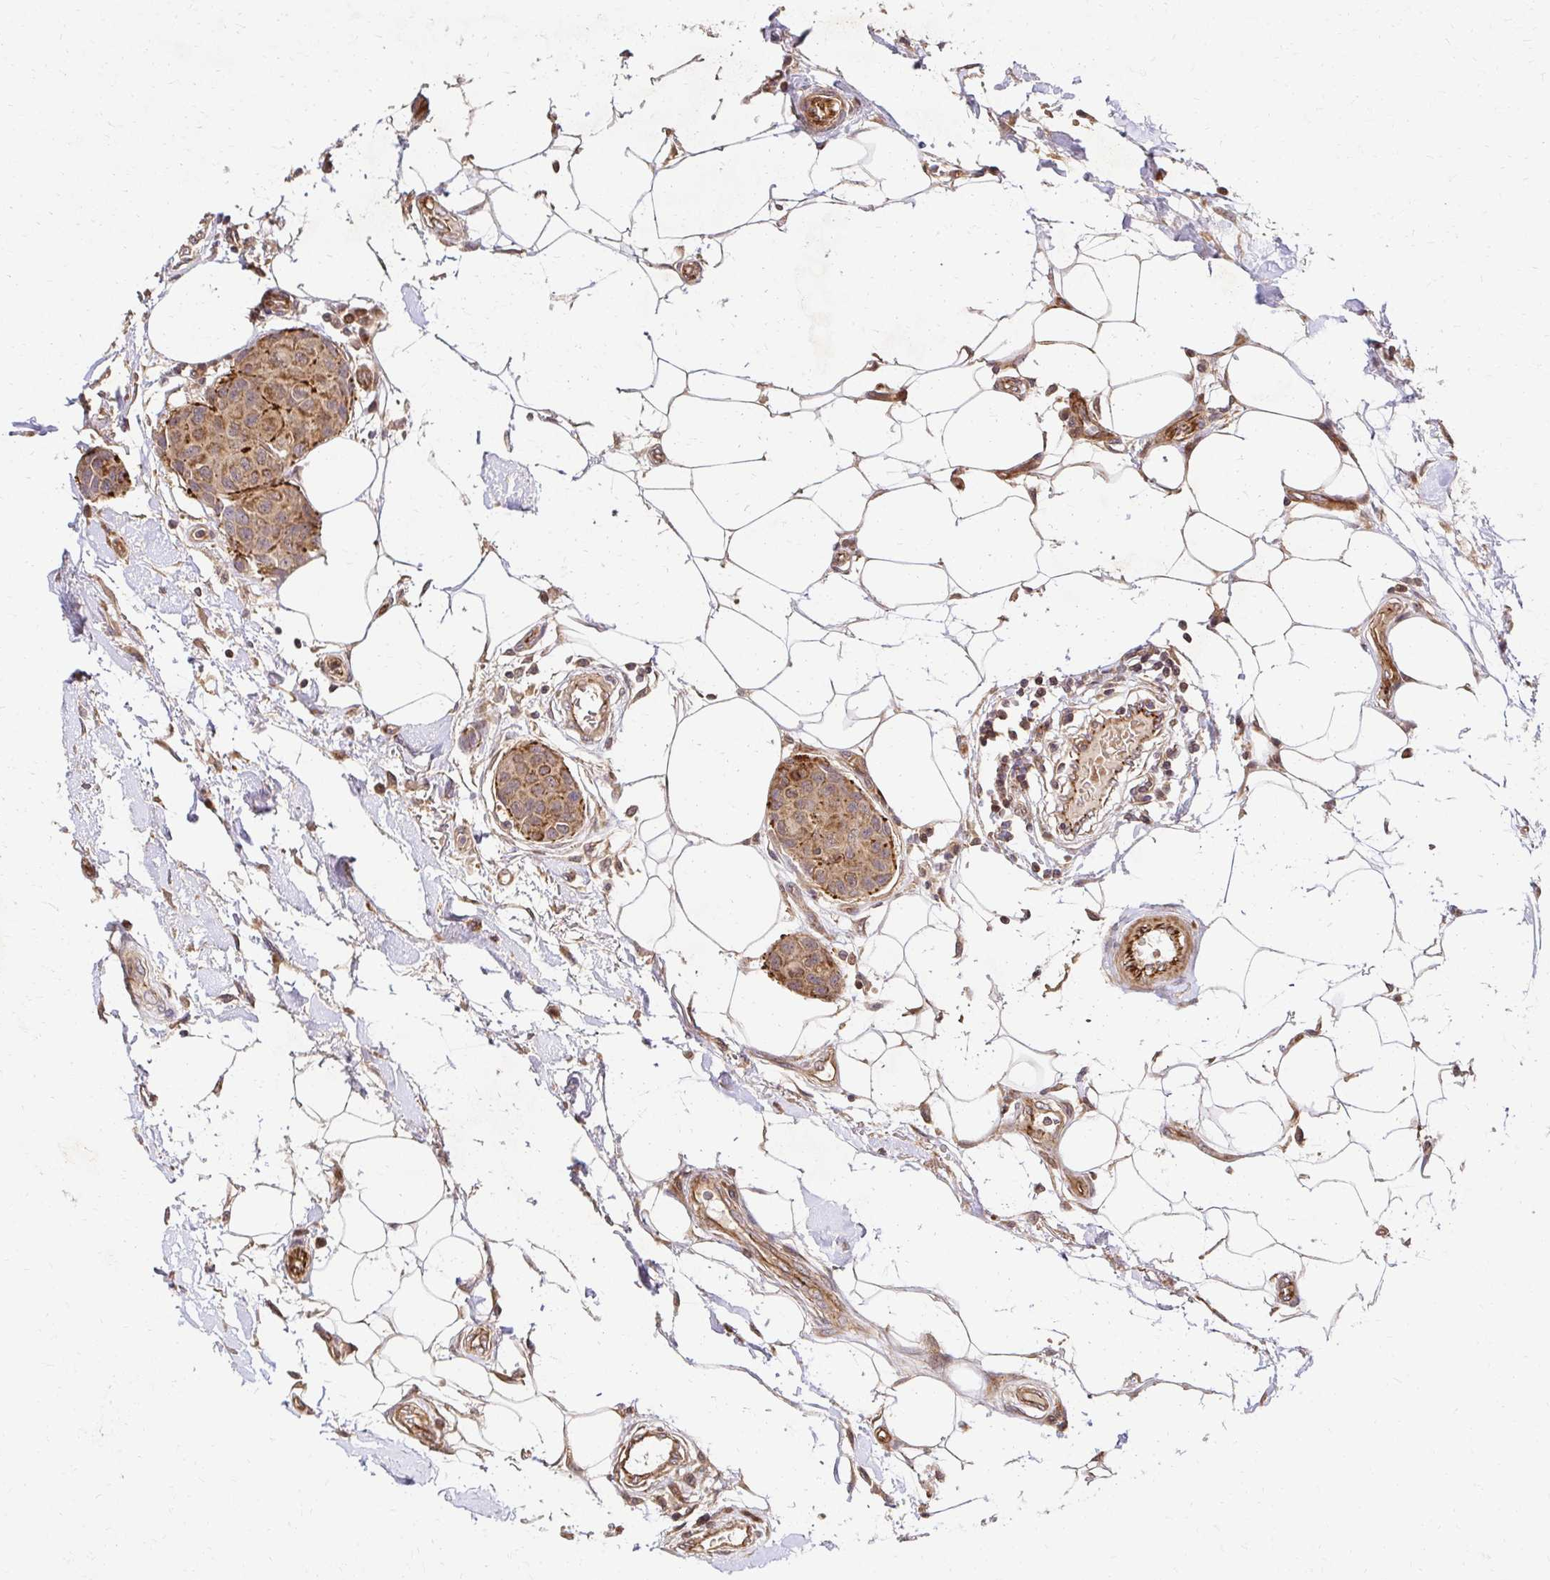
{"staining": {"intensity": "moderate", "quantity": ">75%", "location": "cytoplasmic/membranous"}, "tissue": "breast cancer", "cell_type": "Tumor cells", "image_type": "cancer", "snomed": [{"axis": "morphology", "description": "Duct carcinoma"}, {"axis": "topography", "description": "Breast"}, {"axis": "topography", "description": "Lymph node"}], "caption": "There is medium levels of moderate cytoplasmic/membranous expression in tumor cells of breast cancer, as demonstrated by immunohistochemical staining (brown color).", "gene": "PSMA4", "patient": {"sex": "female", "age": 80}}